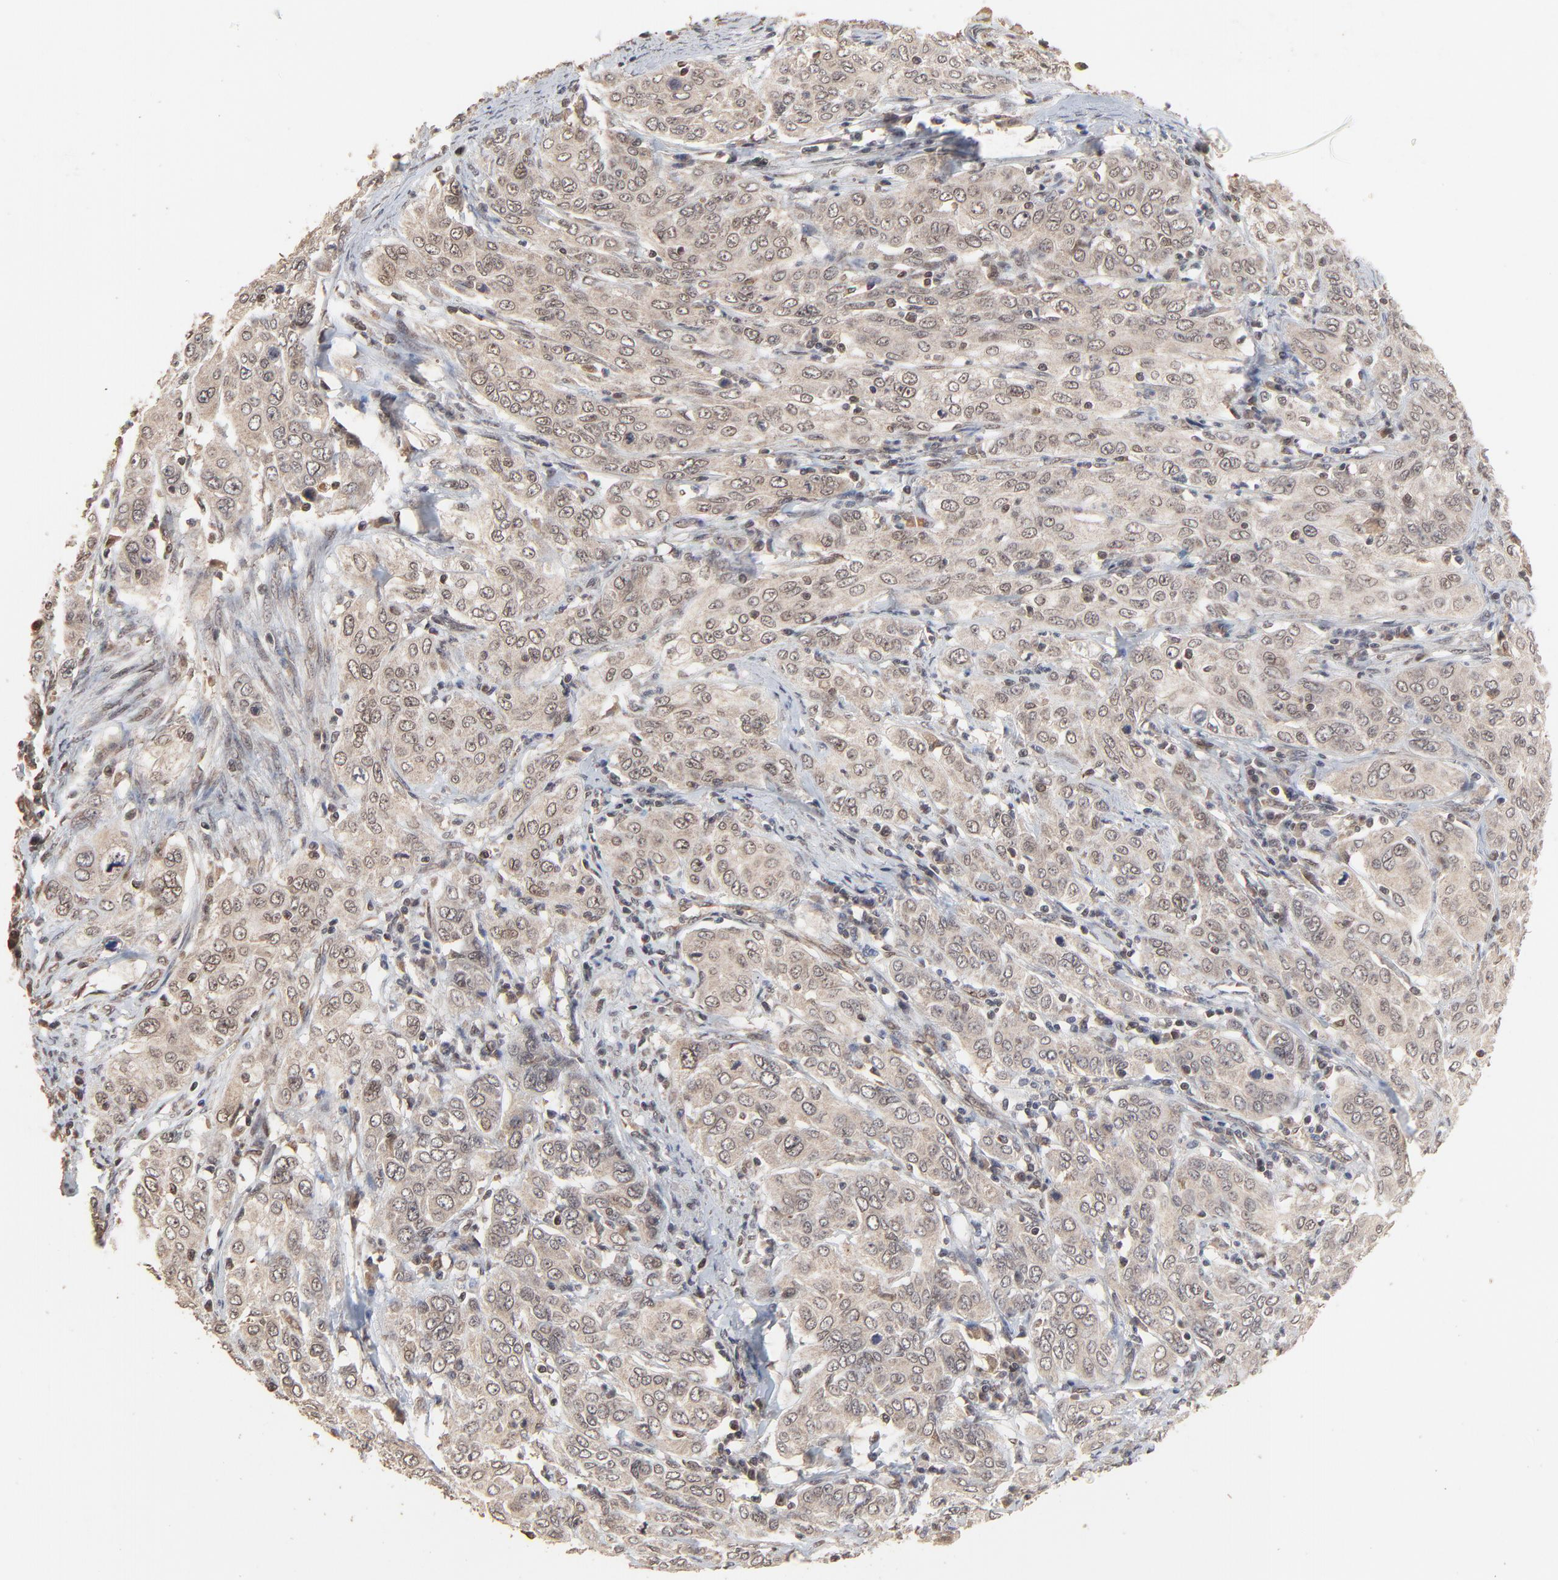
{"staining": {"intensity": "weak", "quantity": ">75%", "location": "cytoplasmic/membranous,nuclear"}, "tissue": "cervical cancer", "cell_type": "Tumor cells", "image_type": "cancer", "snomed": [{"axis": "morphology", "description": "Squamous cell carcinoma, NOS"}, {"axis": "topography", "description": "Cervix"}], "caption": "Human cervical cancer (squamous cell carcinoma) stained with a protein marker reveals weak staining in tumor cells.", "gene": "FAM227A", "patient": {"sex": "female", "age": 38}}